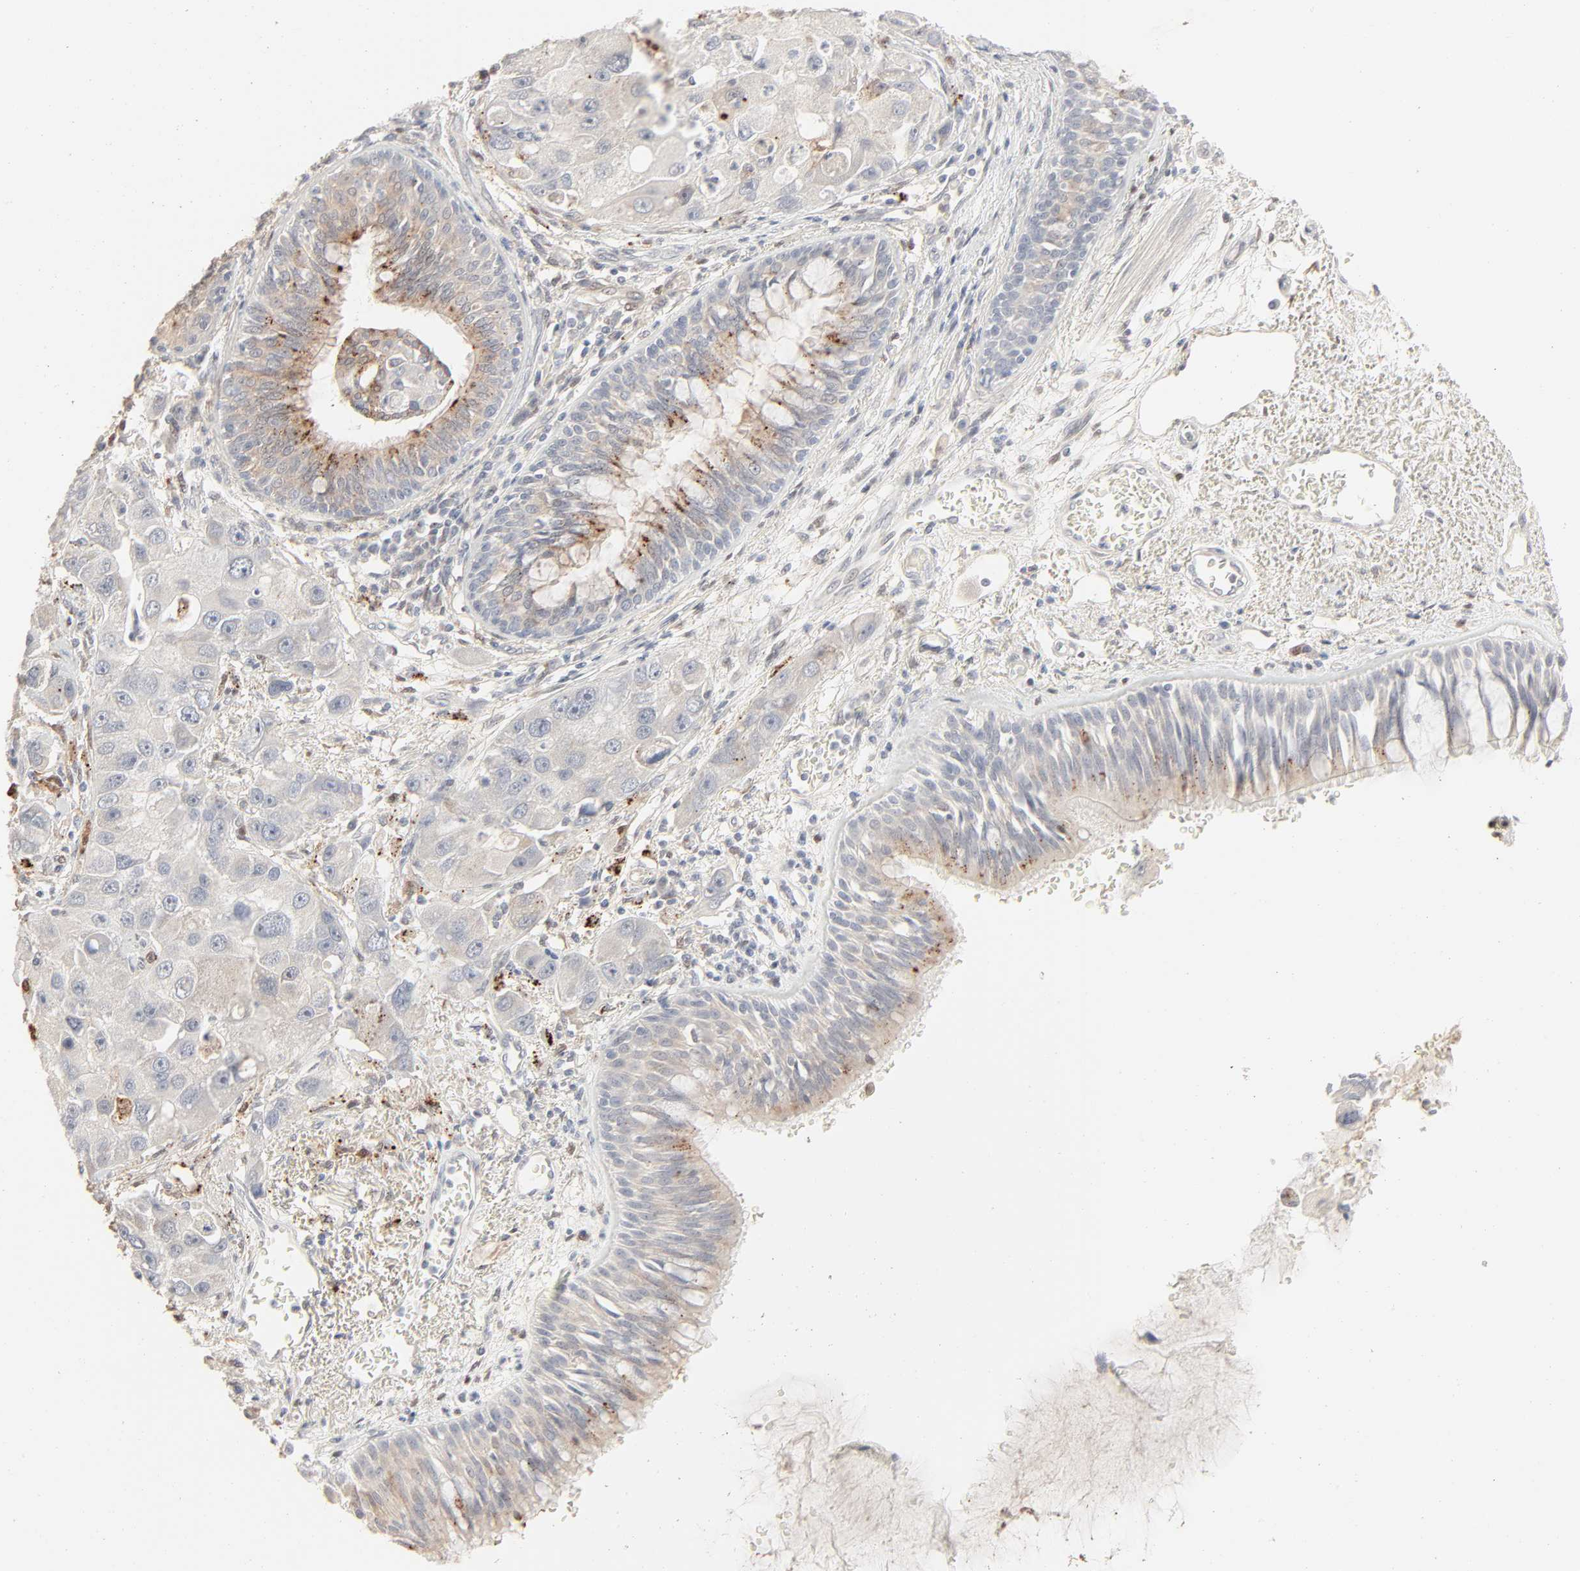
{"staining": {"intensity": "weak", "quantity": ">75%", "location": "cytoplasmic/membranous"}, "tissue": "bronchus", "cell_type": "Respiratory epithelial cells", "image_type": "normal", "snomed": [{"axis": "morphology", "description": "Normal tissue, NOS"}, {"axis": "morphology", "description": "Adenocarcinoma, NOS"}, {"axis": "morphology", "description": "Adenocarcinoma, metastatic, NOS"}, {"axis": "topography", "description": "Lymph node"}, {"axis": "topography", "description": "Bronchus"}, {"axis": "topography", "description": "Lung"}], "caption": "Protein expression analysis of normal bronchus reveals weak cytoplasmic/membranous staining in about >75% of respiratory epithelial cells.", "gene": "LGALS2", "patient": {"sex": "female", "age": 54}}